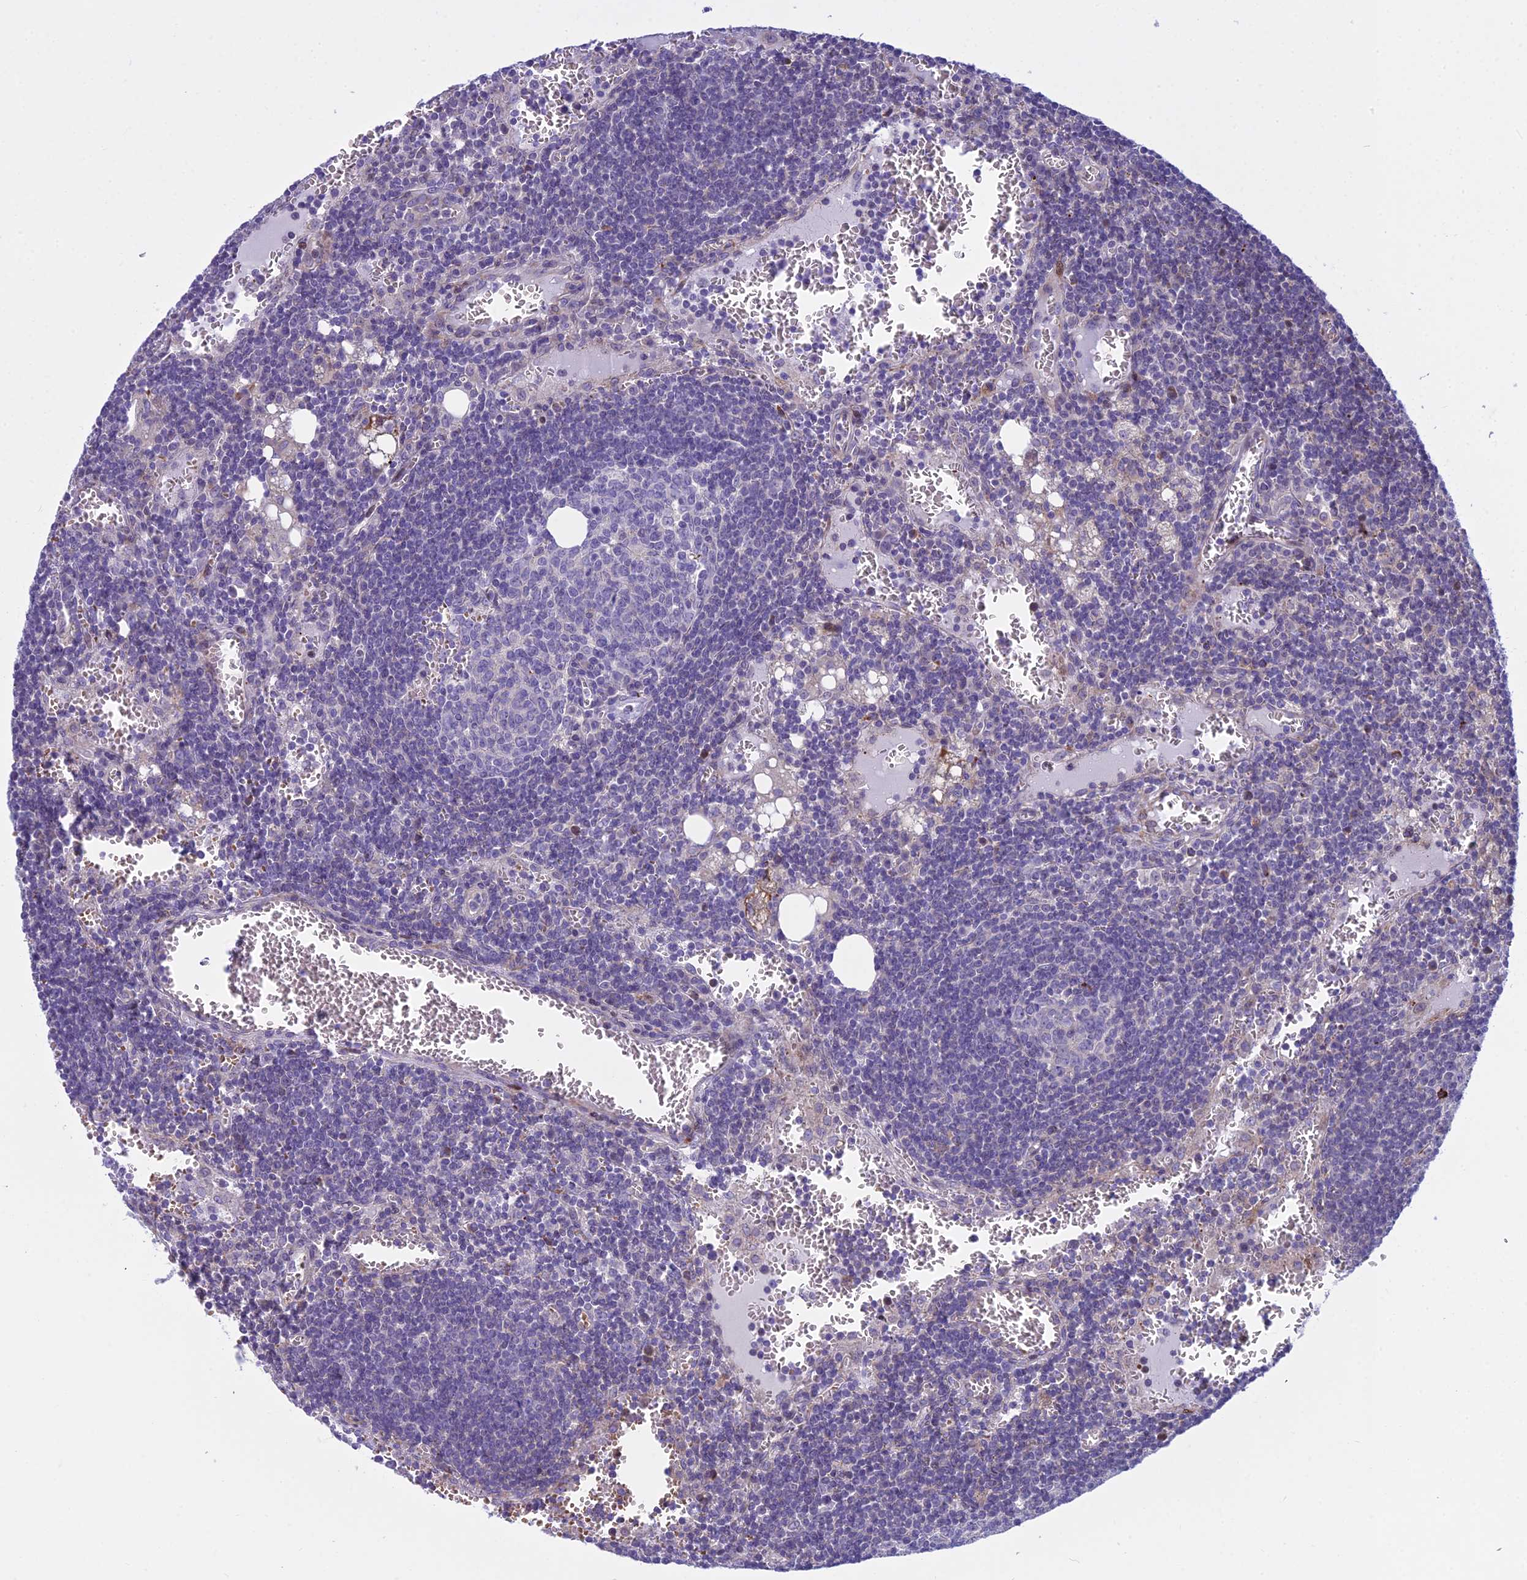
{"staining": {"intensity": "negative", "quantity": "none", "location": "none"}, "tissue": "lymph node", "cell_type": "Germinal center cells", "image_type": "normal", "snomed": [{"axis": "morphology", "description": "Normal tissue, NOS"}, {"axis": "topography", "description": "Lymph node"}], "caption": "An image of human lymph node is negative for staining in germinal center cells. (DAB (3,3'-diaminobenzidine) IHC with hematoxylin counter stain).", "gene": "PCDHB14", "patient": {"sex": "female", "age": 73}}